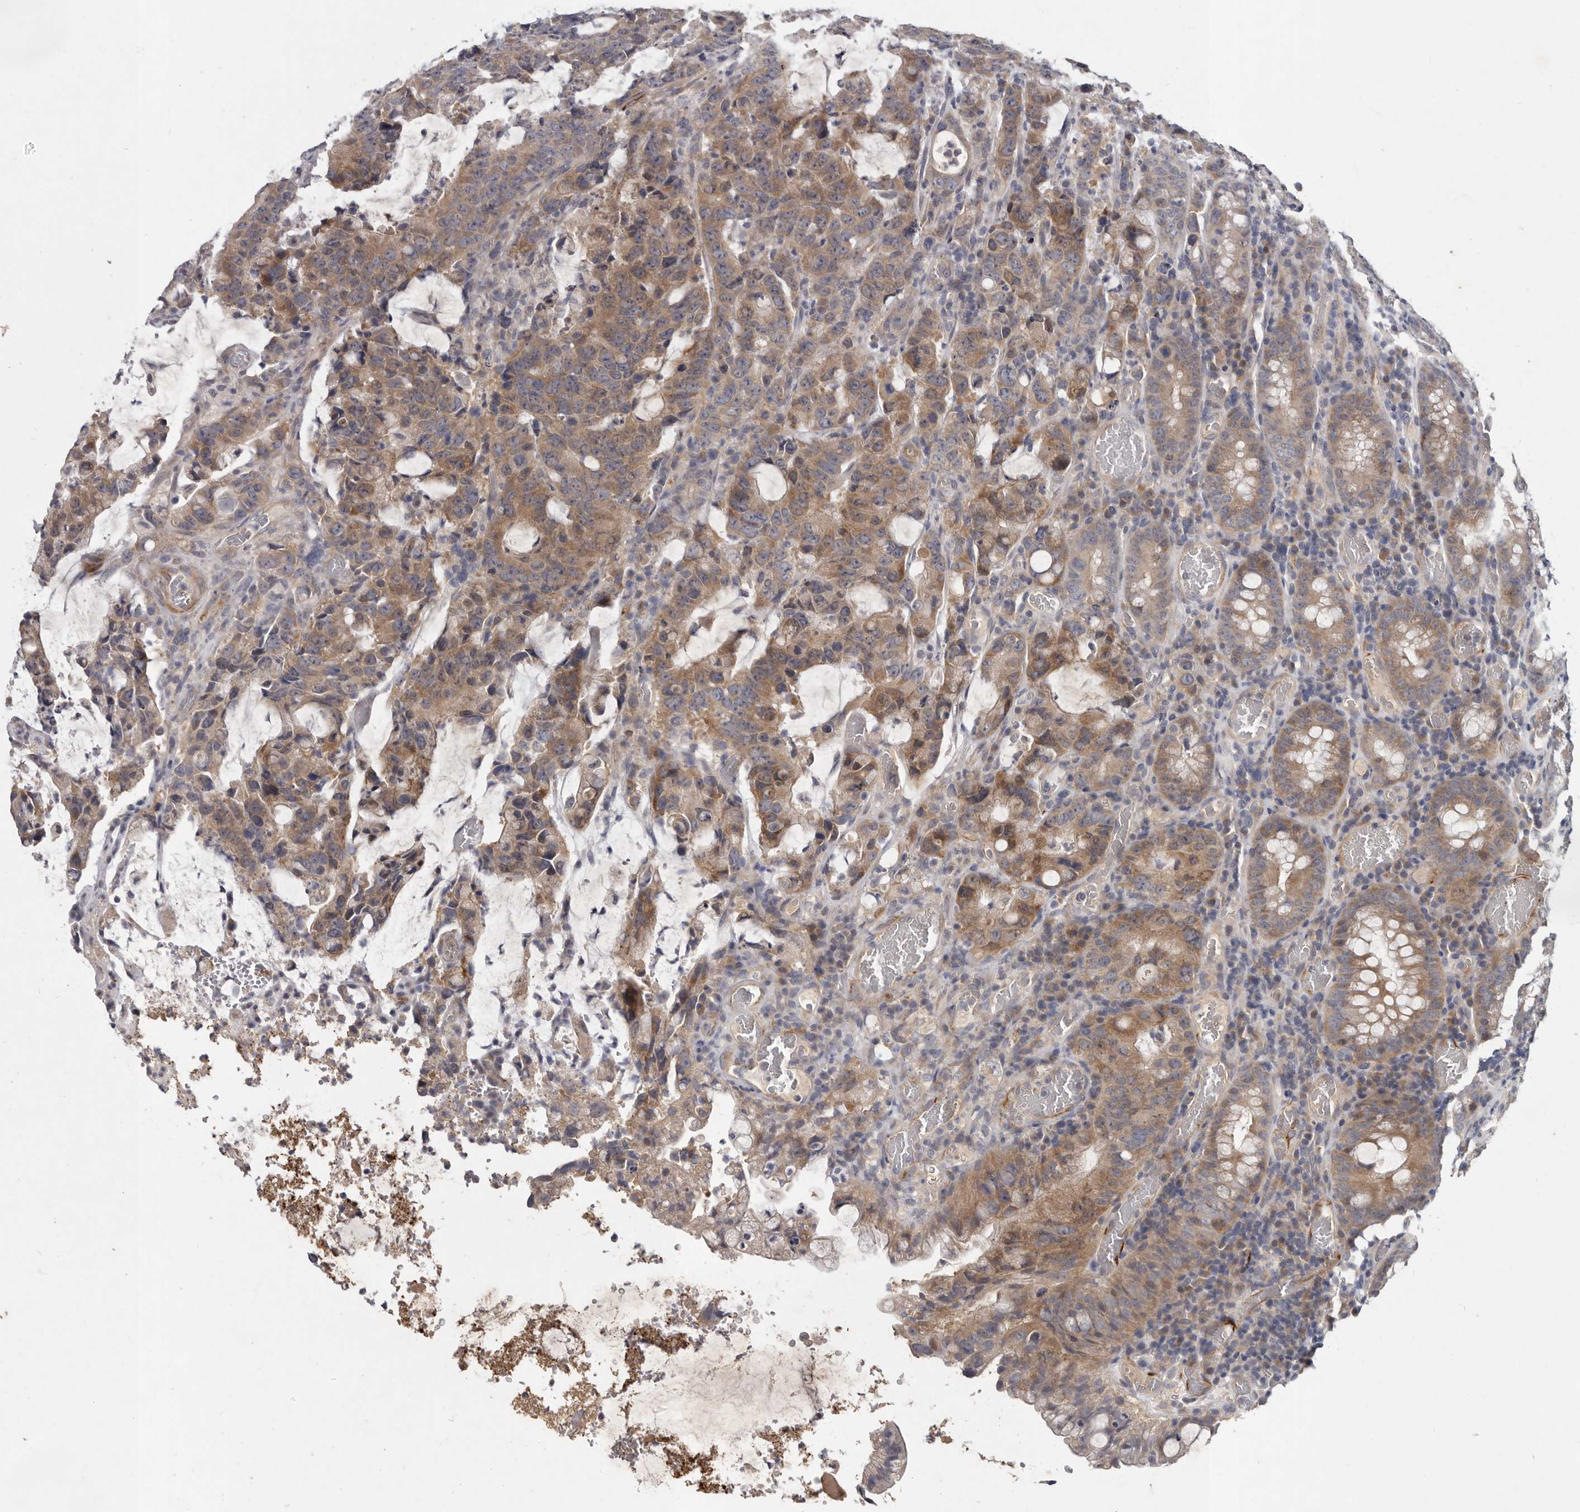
{"staining": {"intensity": "weak", "quantity": ">75%", "location": "cytoplasmic/membranous"}, "tissue": "colorectal cancer", "cell_type": "Tumor cells", "image_type": "cancer", "snomed": [{"axis": "morphology", "description": "Adenocarcinoma, NOS"}, {"axis": "topography", "description": "Colon"}], "caption": "Adenocarcinoma (colorectal) stained with a protein marker reveals weak staining in tumor cells.", "gene": "SLC22A1", "patient": {"sex": "female", "age": 86}}